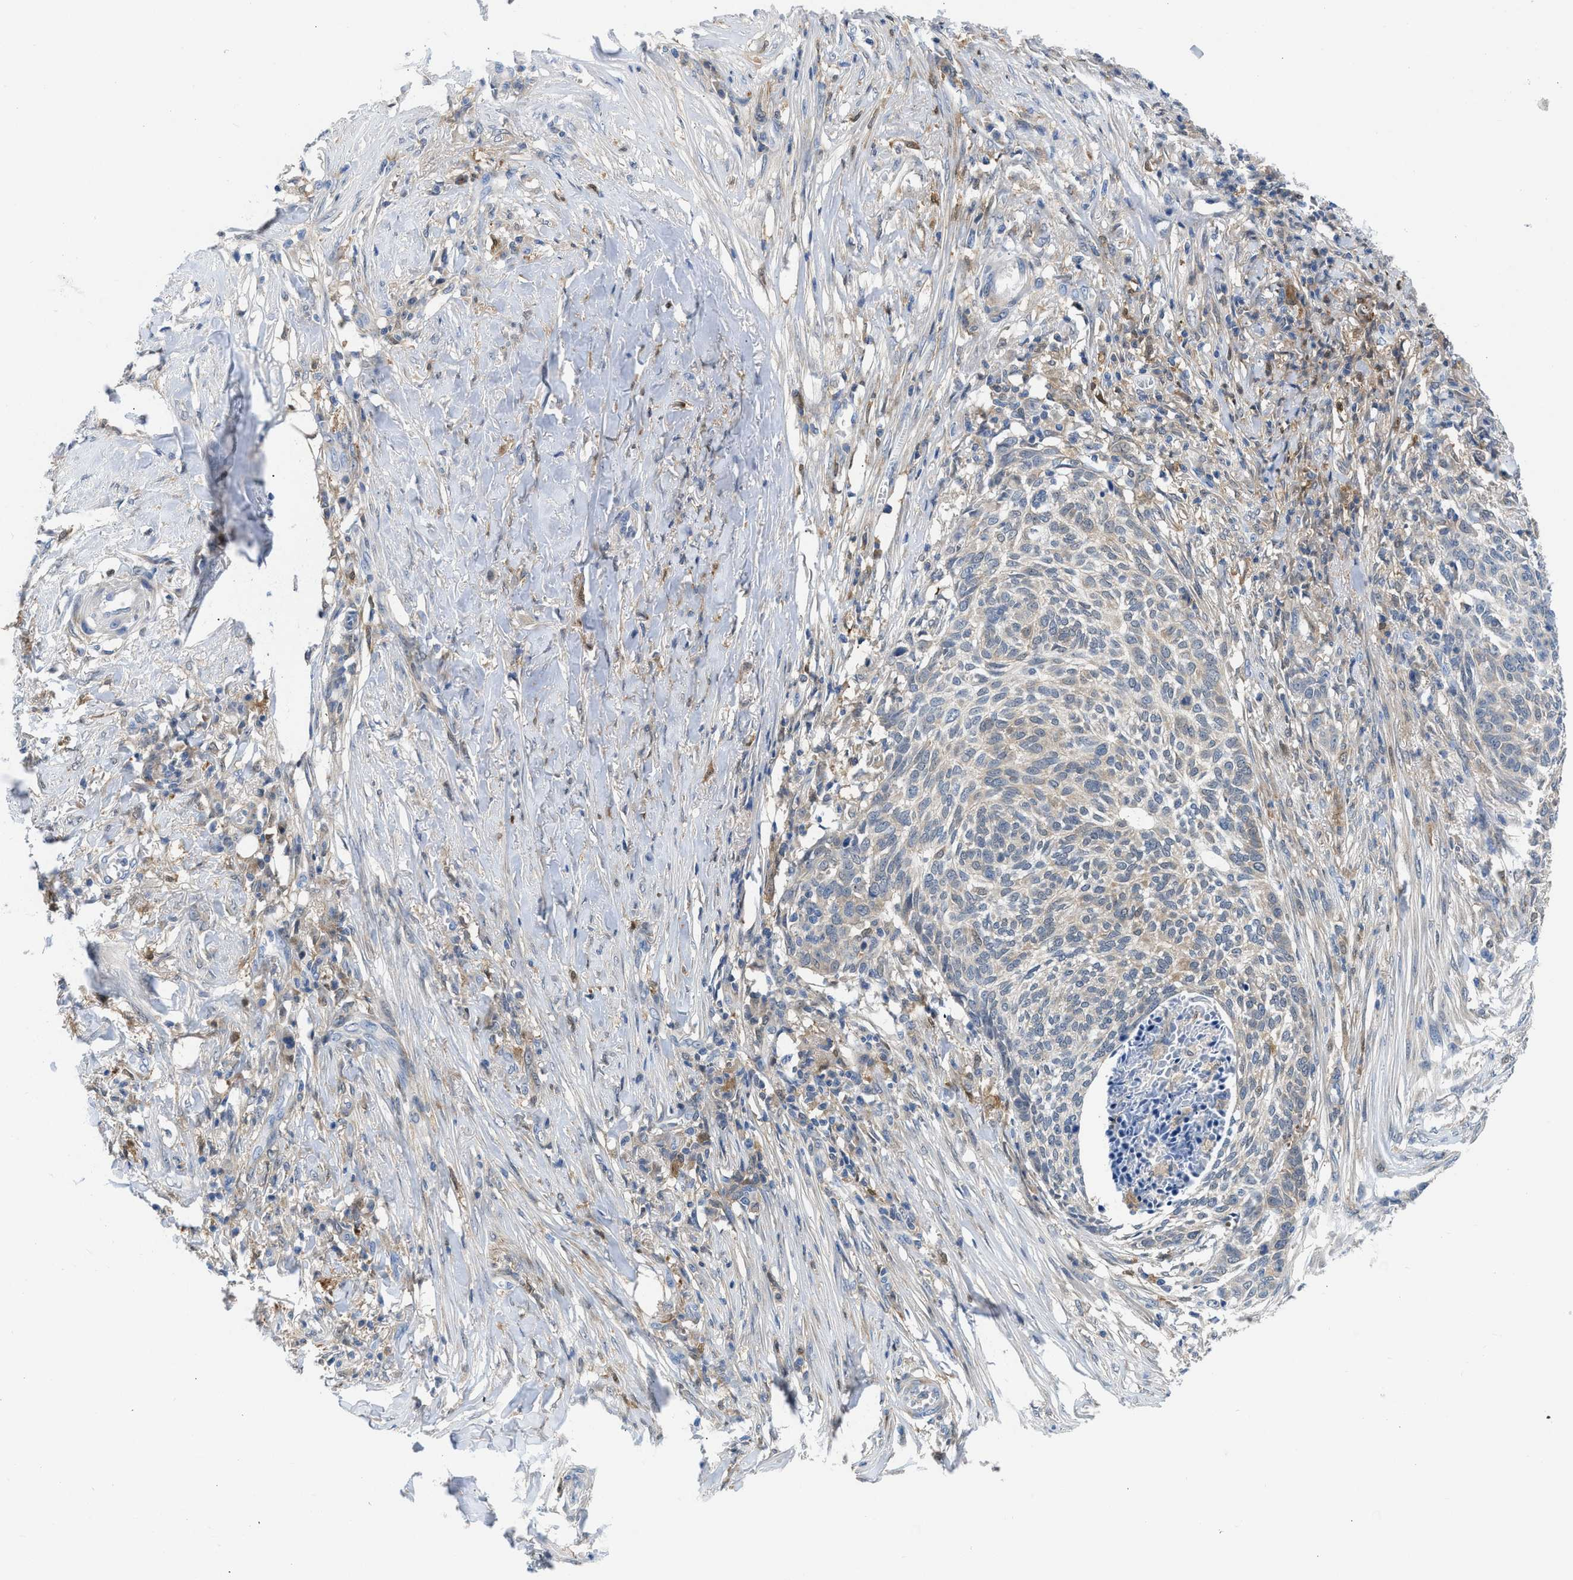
{"staining": {"intensity": "moderate", "quantity": "<25%", "location": "cytoplasmic/membranous"}, "tissue": "skin cancer", "cell_type": "Tumor cells", "image_type": "cancer", "snomed": [{"axis": "morphology", "description": "Basal cell carcinoma"}, {"axis": "topography", "description": "Skin"}], "caption": "This histopathology image demonstrates immunohistochemistry staining of basal cell carcinoma (skin), with low moderate cytoplasmic/membranous expression in about <25% of tumor cells.", "gene": "CBR1", "patient": {"sex": "male", "age": 85}}